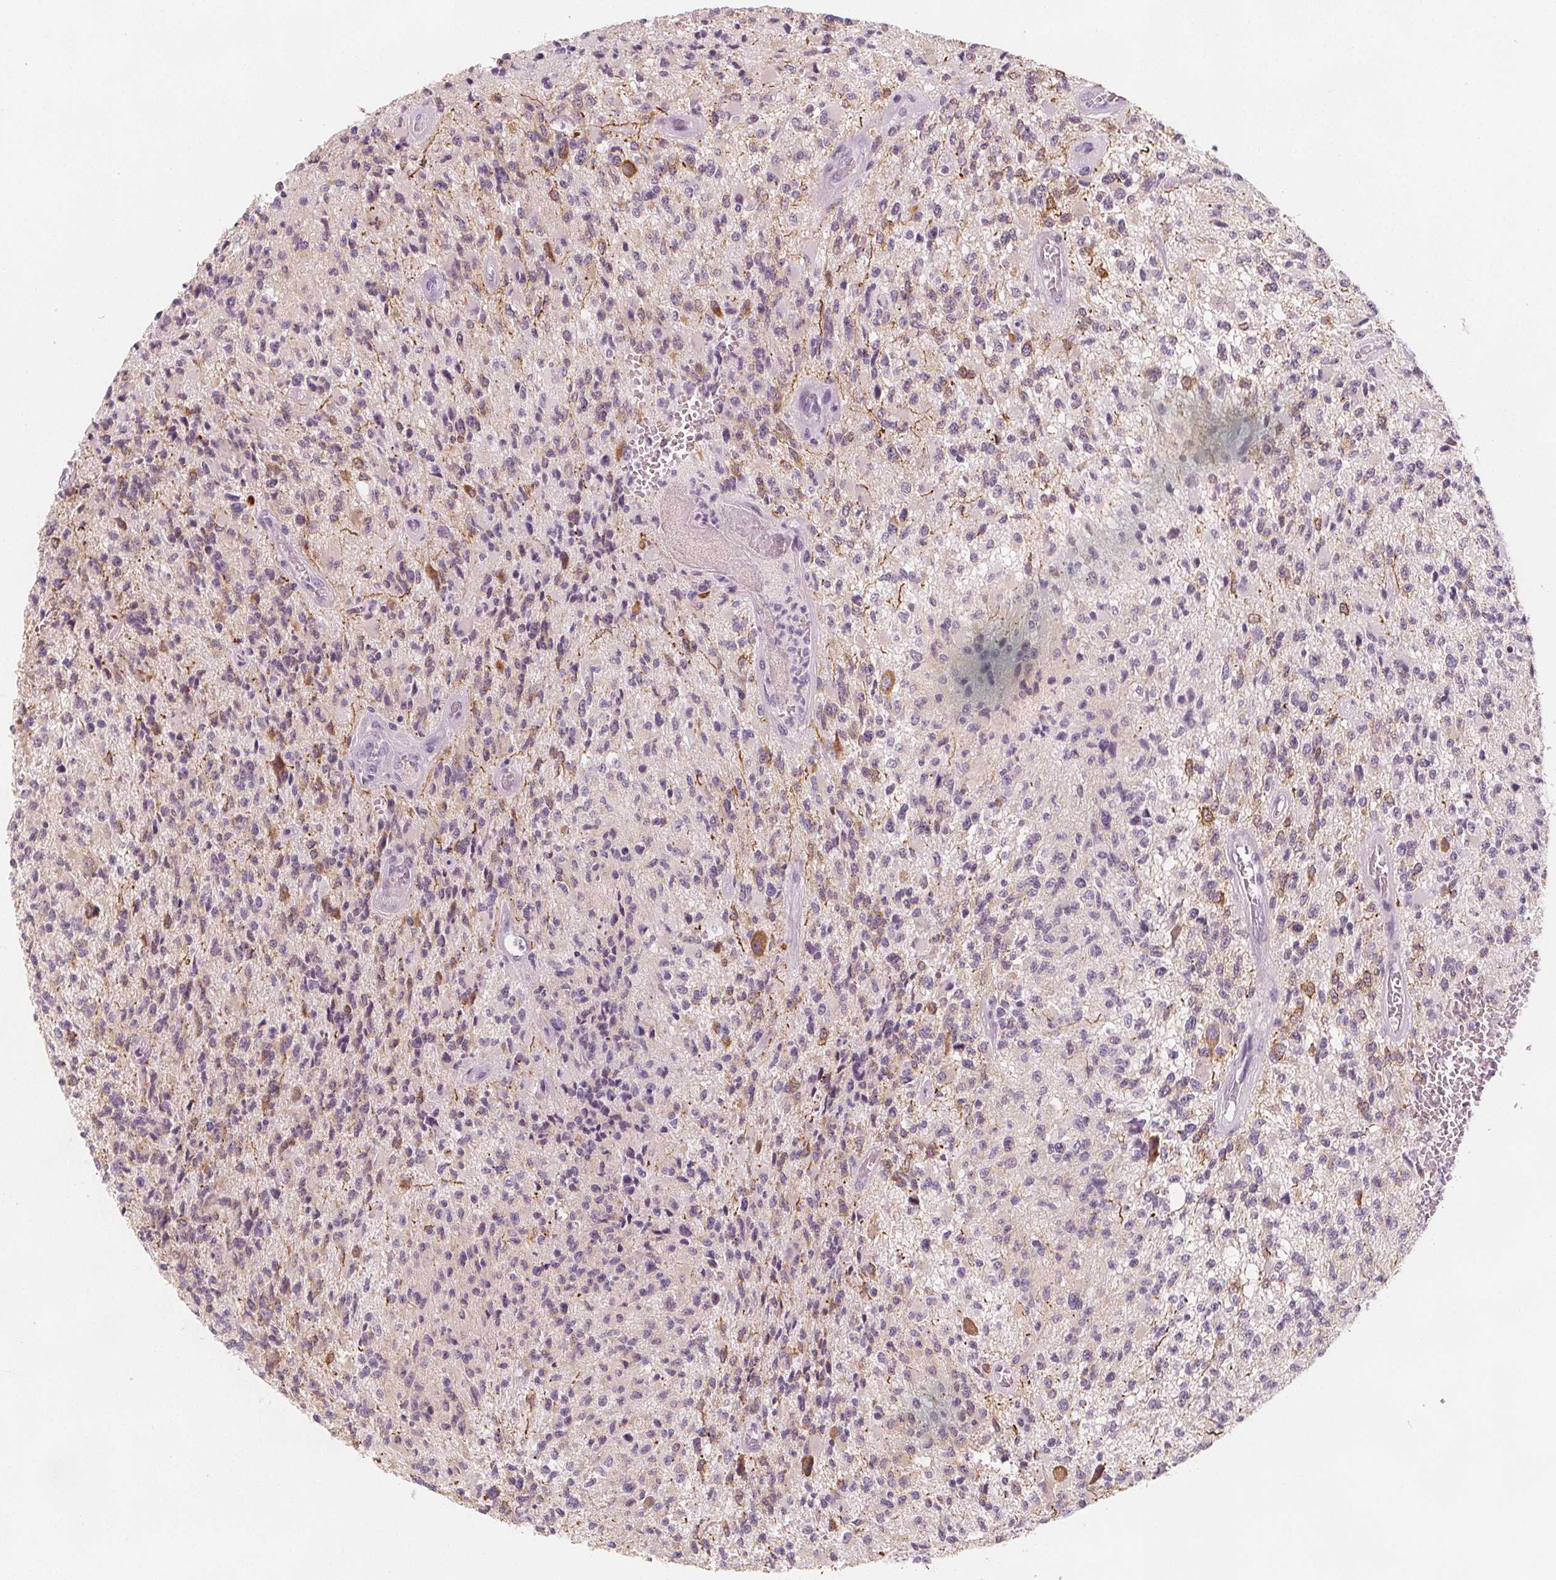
{"staining": {"intensity": "negative", "quantity": "none", "location": "none"}, "tissue": "glioma", "cell_type": "Tumor cells", "image_type": "cancer", "snomed": [{"axis": "morphology", "description": "Glioma, malignant, High grade"}, {"axis": "topography", "description": "Brain"}], "caption": "This is a photomicrograph of IHC staining of glioma, which shows no expression in tumor cells.", "gene": "MAP1A", "patient": {"sex": "female", "age": 63}}